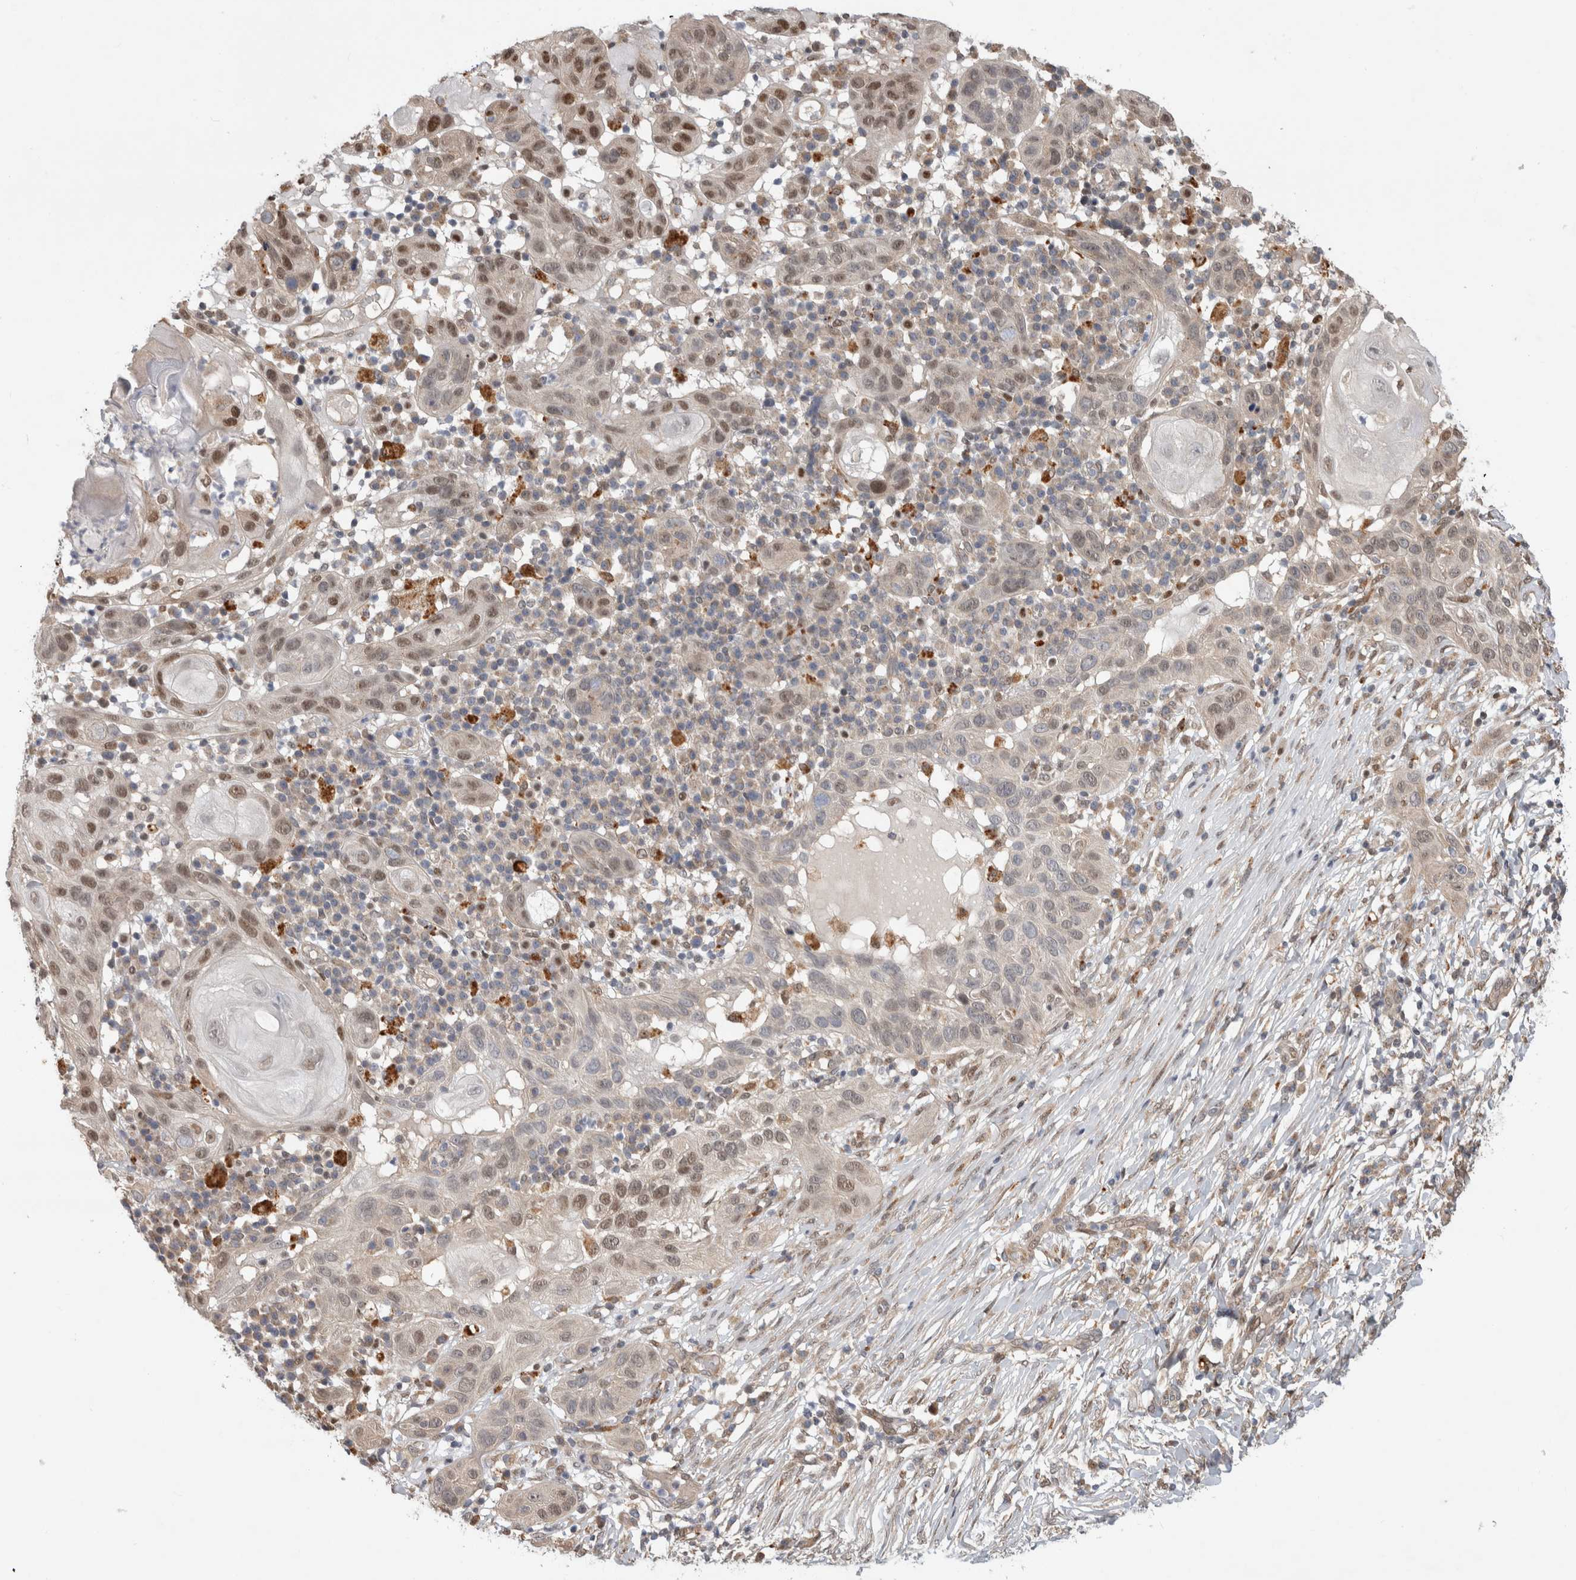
{"staining": {"intensity": "moderate", "quantity": ">75%", "location": "nuclear"}, "tissue": "skin cancer", "cell_type": "Tumor cells", "image_type": "cancer", "snomed": [{"axis": "morphology", "description": "Normal tissue, NOS"}, {"axis": "morphology", "description": "Squamous cell carcinoma, NOS"}, {"axis": "topography", "description": "Skin"}], "caption": "This photomicrograph demonstrates immunohistochemistry (IHC) staining of human skin cancer, with medium moderate nuclear expression in approximately >75% of tumor cells.", "gene": "NAB2", "patient": {"sex": "female", "age": 96}}